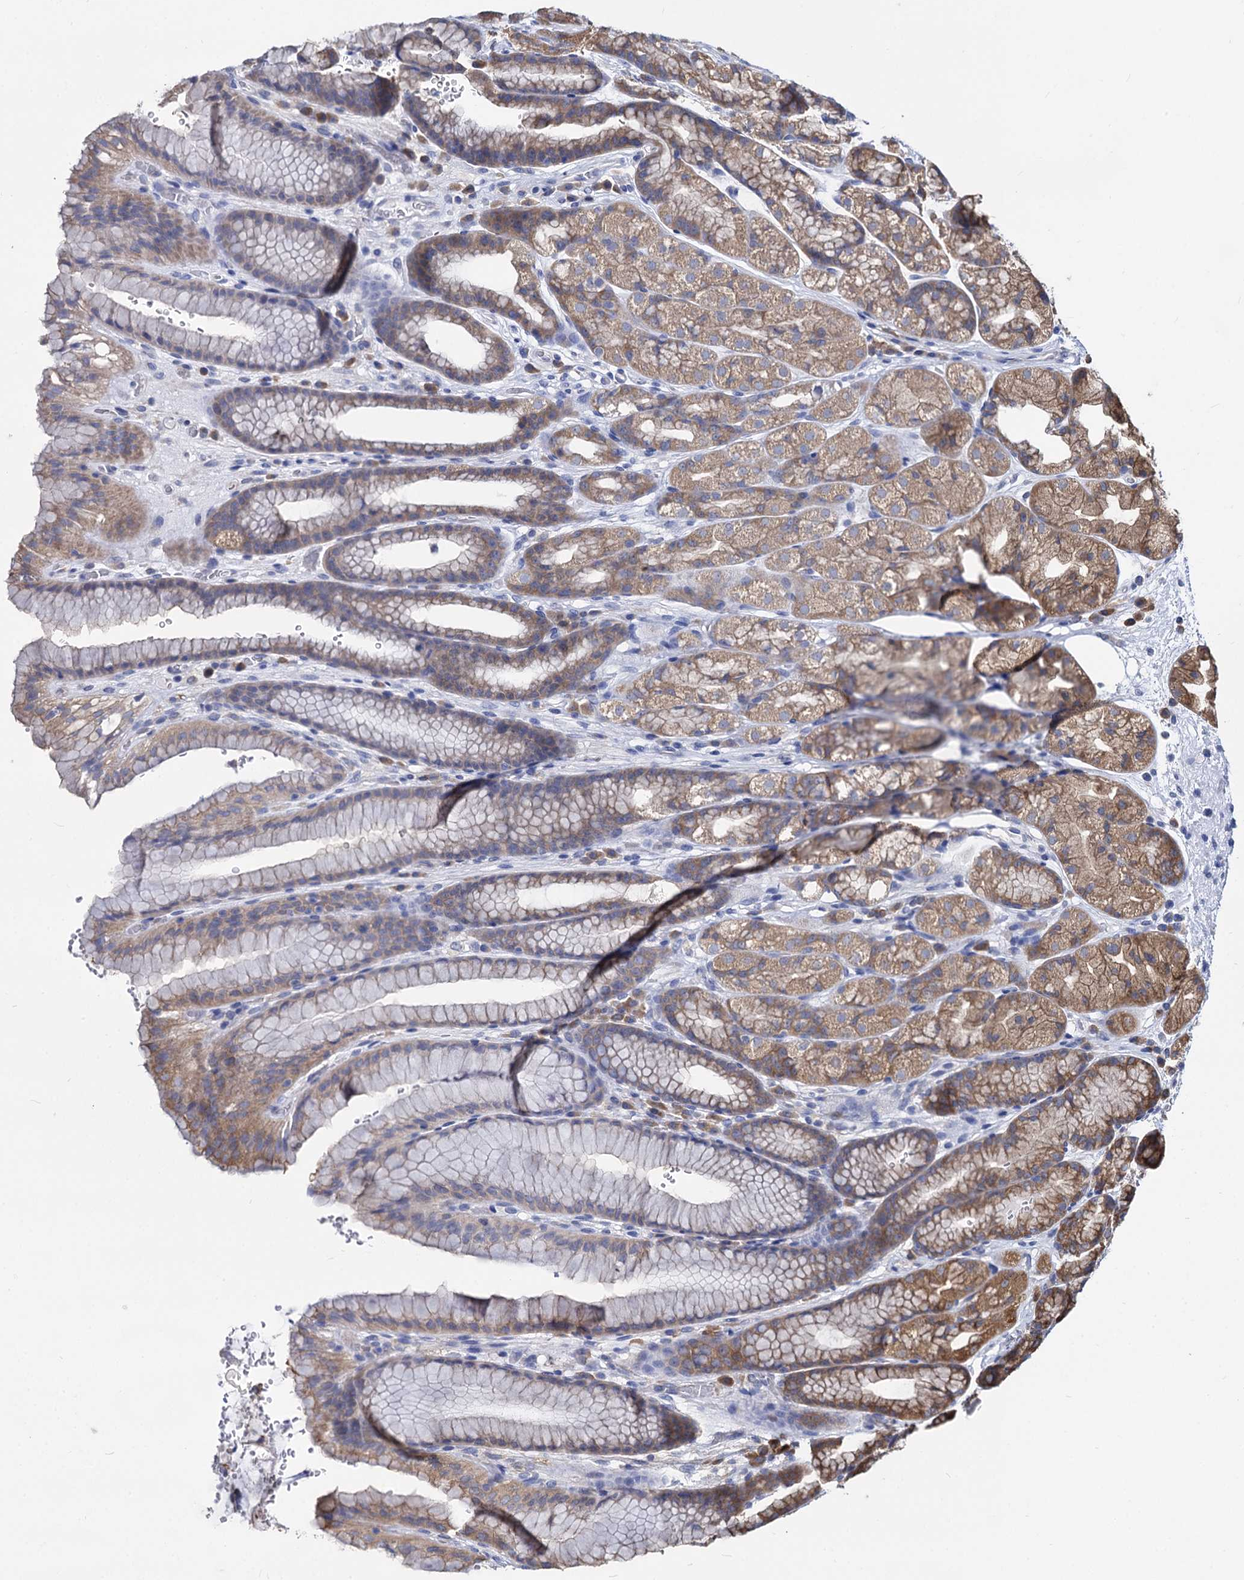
{"staining": {"intensity": "moderate", "quantity": "25%-75%", "location": "cytoplasmic/membranous"}, "tissue": "stomach", "cell_type": "Glandular cells", "image_type": "normal", "snomed": [{"axis": "morphology", "description": "Normal tissue, NOS"}, {"axis": "morphology", "description": "Adenocarcinoma, NOS"}, {"axis": "topography", "description": "Stomach"}], "caption": "Moderate cytoplasmic/membranous expression for a protein is present in approximately 25%-75% of glandular cells of unremarkable stomach using immunohistochemistry.", "gene": "NME1", "patient": {"sex": "male", "age": 57}}